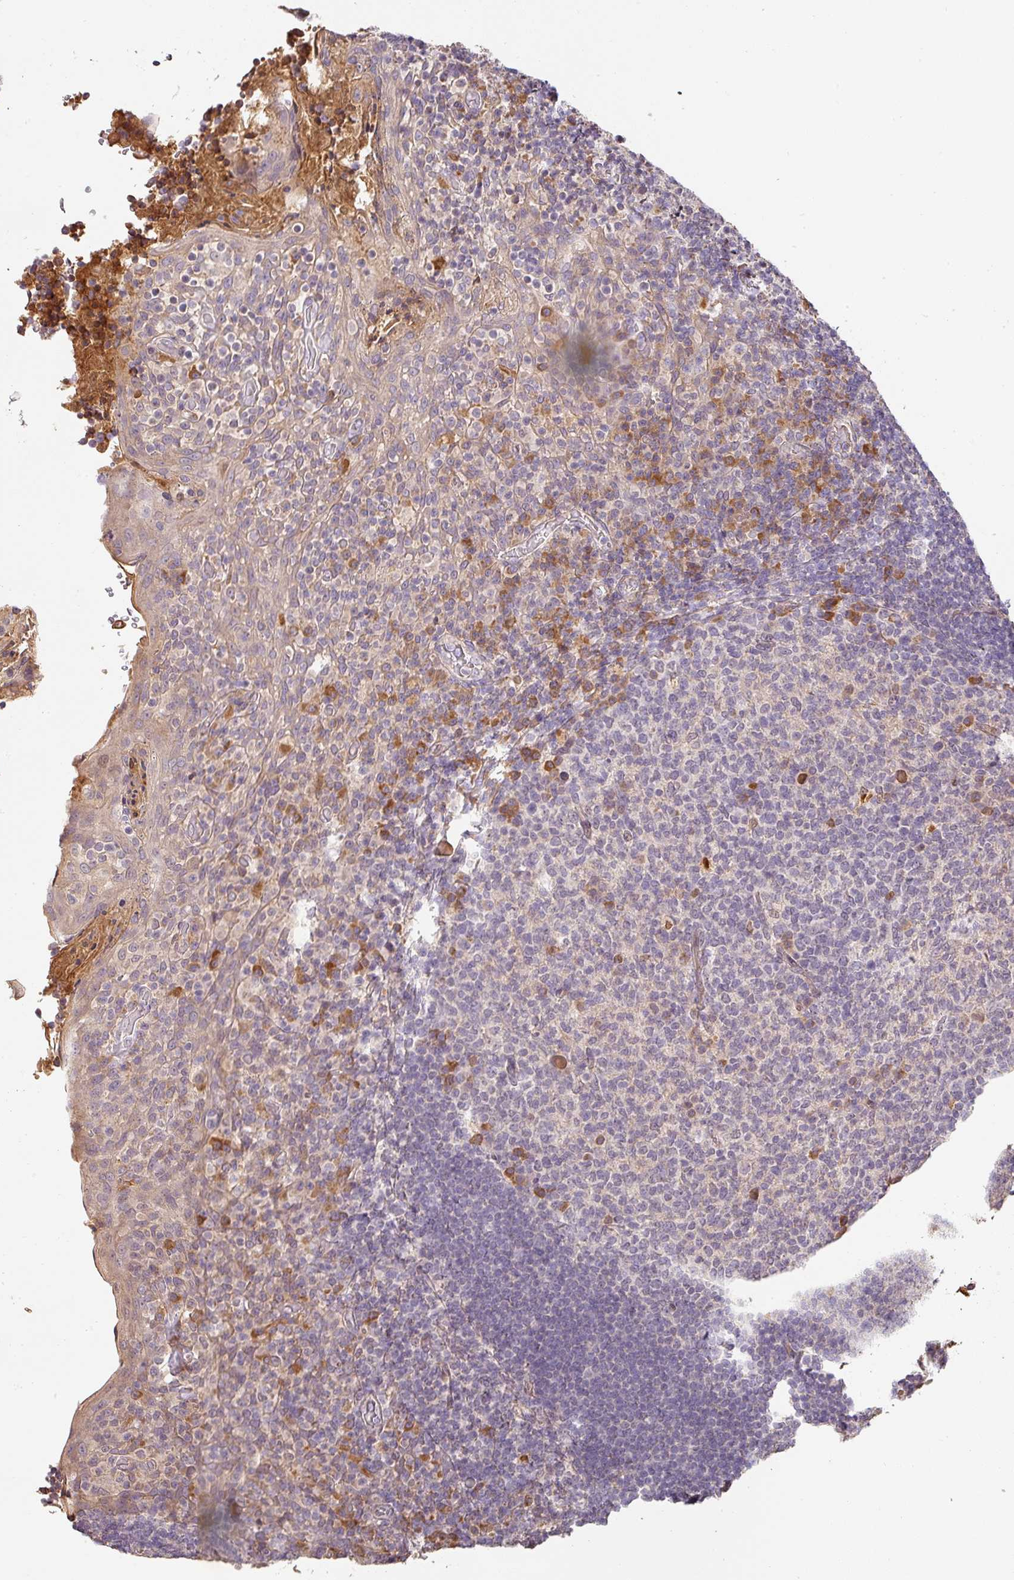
{"staining": {"intensity": "moderate", "quantity": "<25%", "location": "cytoplasmic/membranous"}, "tissue": "tonsil", "cell_type": "Germinal center cells", "image_type": "normal", "snomed": [{"axis": "morphology", "description": "Normal tissue, NOS"}, {"axis": "topography", "description": "Tonsil"}], "caption": "The immunohistochemical stain labels moderate cytoplasmic/membranous staining in germinal center cells of unremarkable tonsil.", "gene": "BPIFB3", "patient": {"sex": "female", "age": 10}}